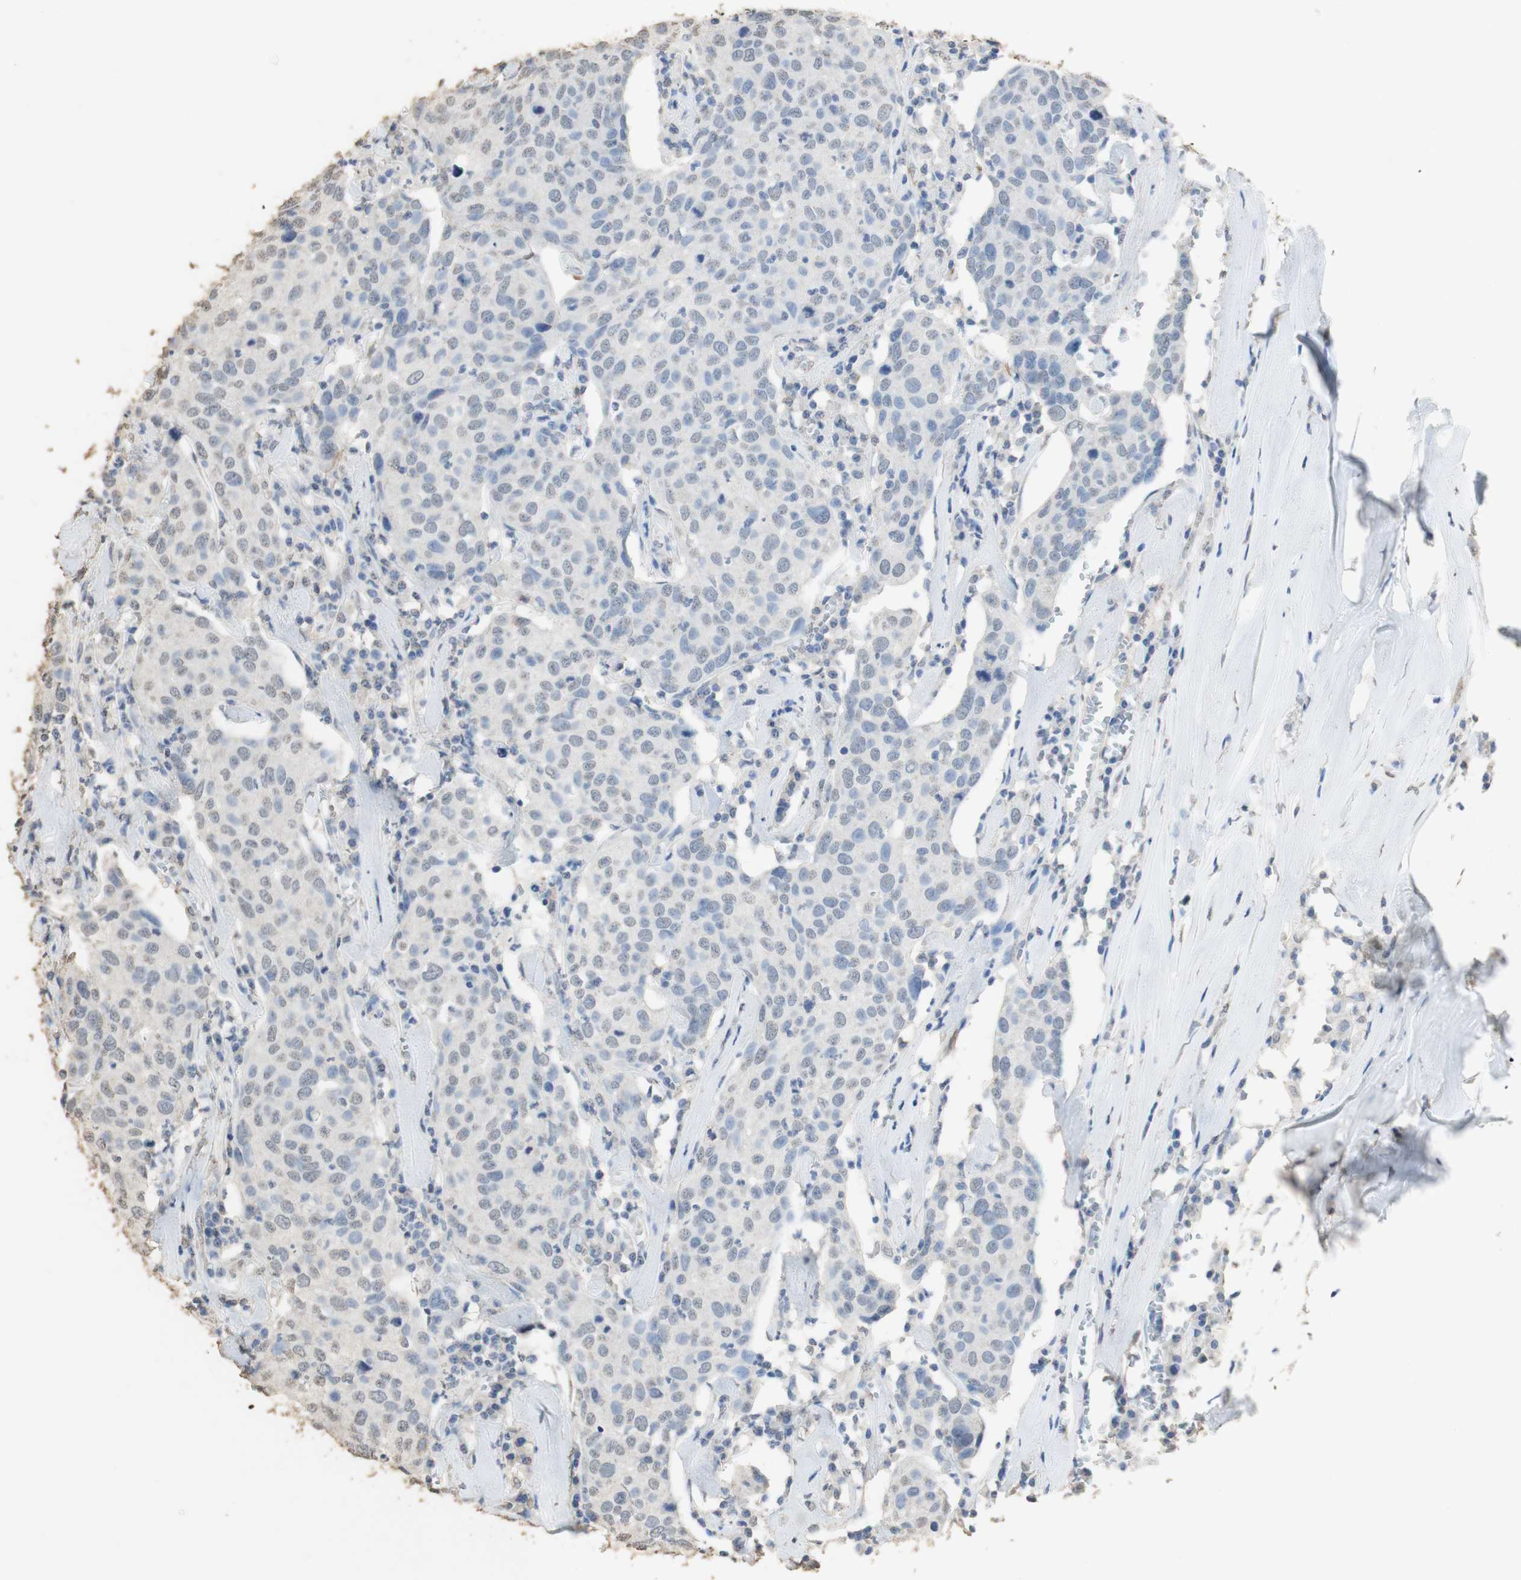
{"staining": {"intensity": "weak", "quantity": "<25%", "location": "nuclear"}, "tissue": "head and neck cancer", "cell_type": "Tumor cells", "image_type": "cancer", "snomed": [{"axis": "morphology", "description": "Adenocarcinoma, NOS"}, {"axis": "topography", "description": "Salivary gland"}, {"axis": "topography", "description": "Head-Neck"}], "caption": "This is a histopathology image of immunohistochemistry staining of adenocarcinoma (head and neck), which shows no expression in tumor cells.", "gene": "L1CAM", "patient": {"sex": "female", "age": 65}}